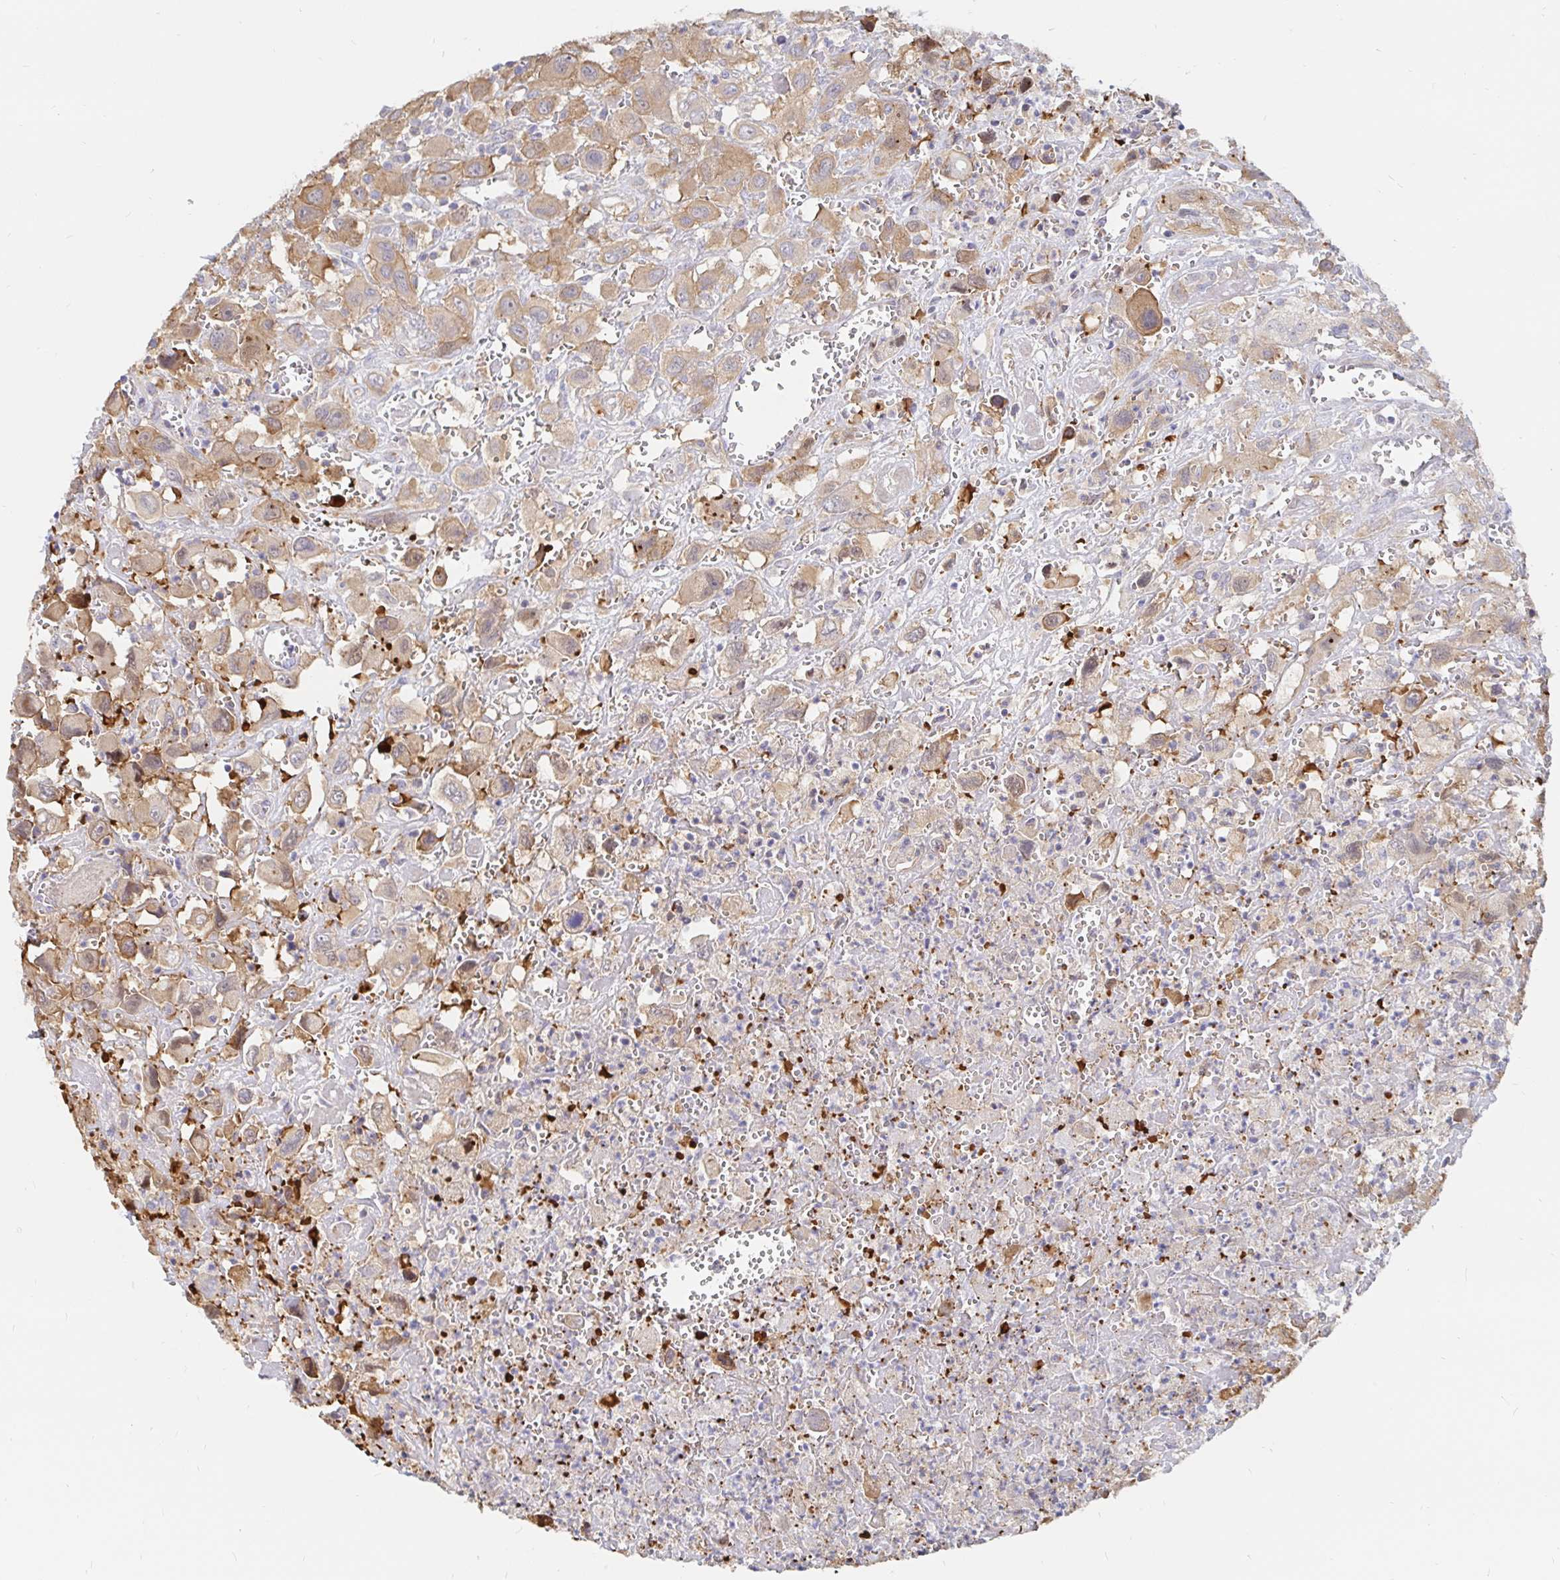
{"staining": {"intensity": "moderate", "quantity": "25%-75%", "location": "cytoplasmic/membranous"}, "tissue": "head and neck cancer", "cell_type": "Tumor cells", "image_type": "cancer", "snomed": [{"axis": "morphology", "description": "Squamous cell carcinoma, NOS"}, {"axis": "morphology", "description": "Squamous cell carcinoma, metastatic, NOS"}, {"axis": "topography", "description": "Oral tissue"}, {"axis": "topography", "description": "Head-Neck"}], "caption": "High-power microscopy captured an immunohistochemistry micrograph of head and neck cancer, revealing moderate cytoplasmic/membranous expression in about 25%-75% of tumor cells.", "gene": "KCTD19", "patient": {"sex": "female", "age": 85}}